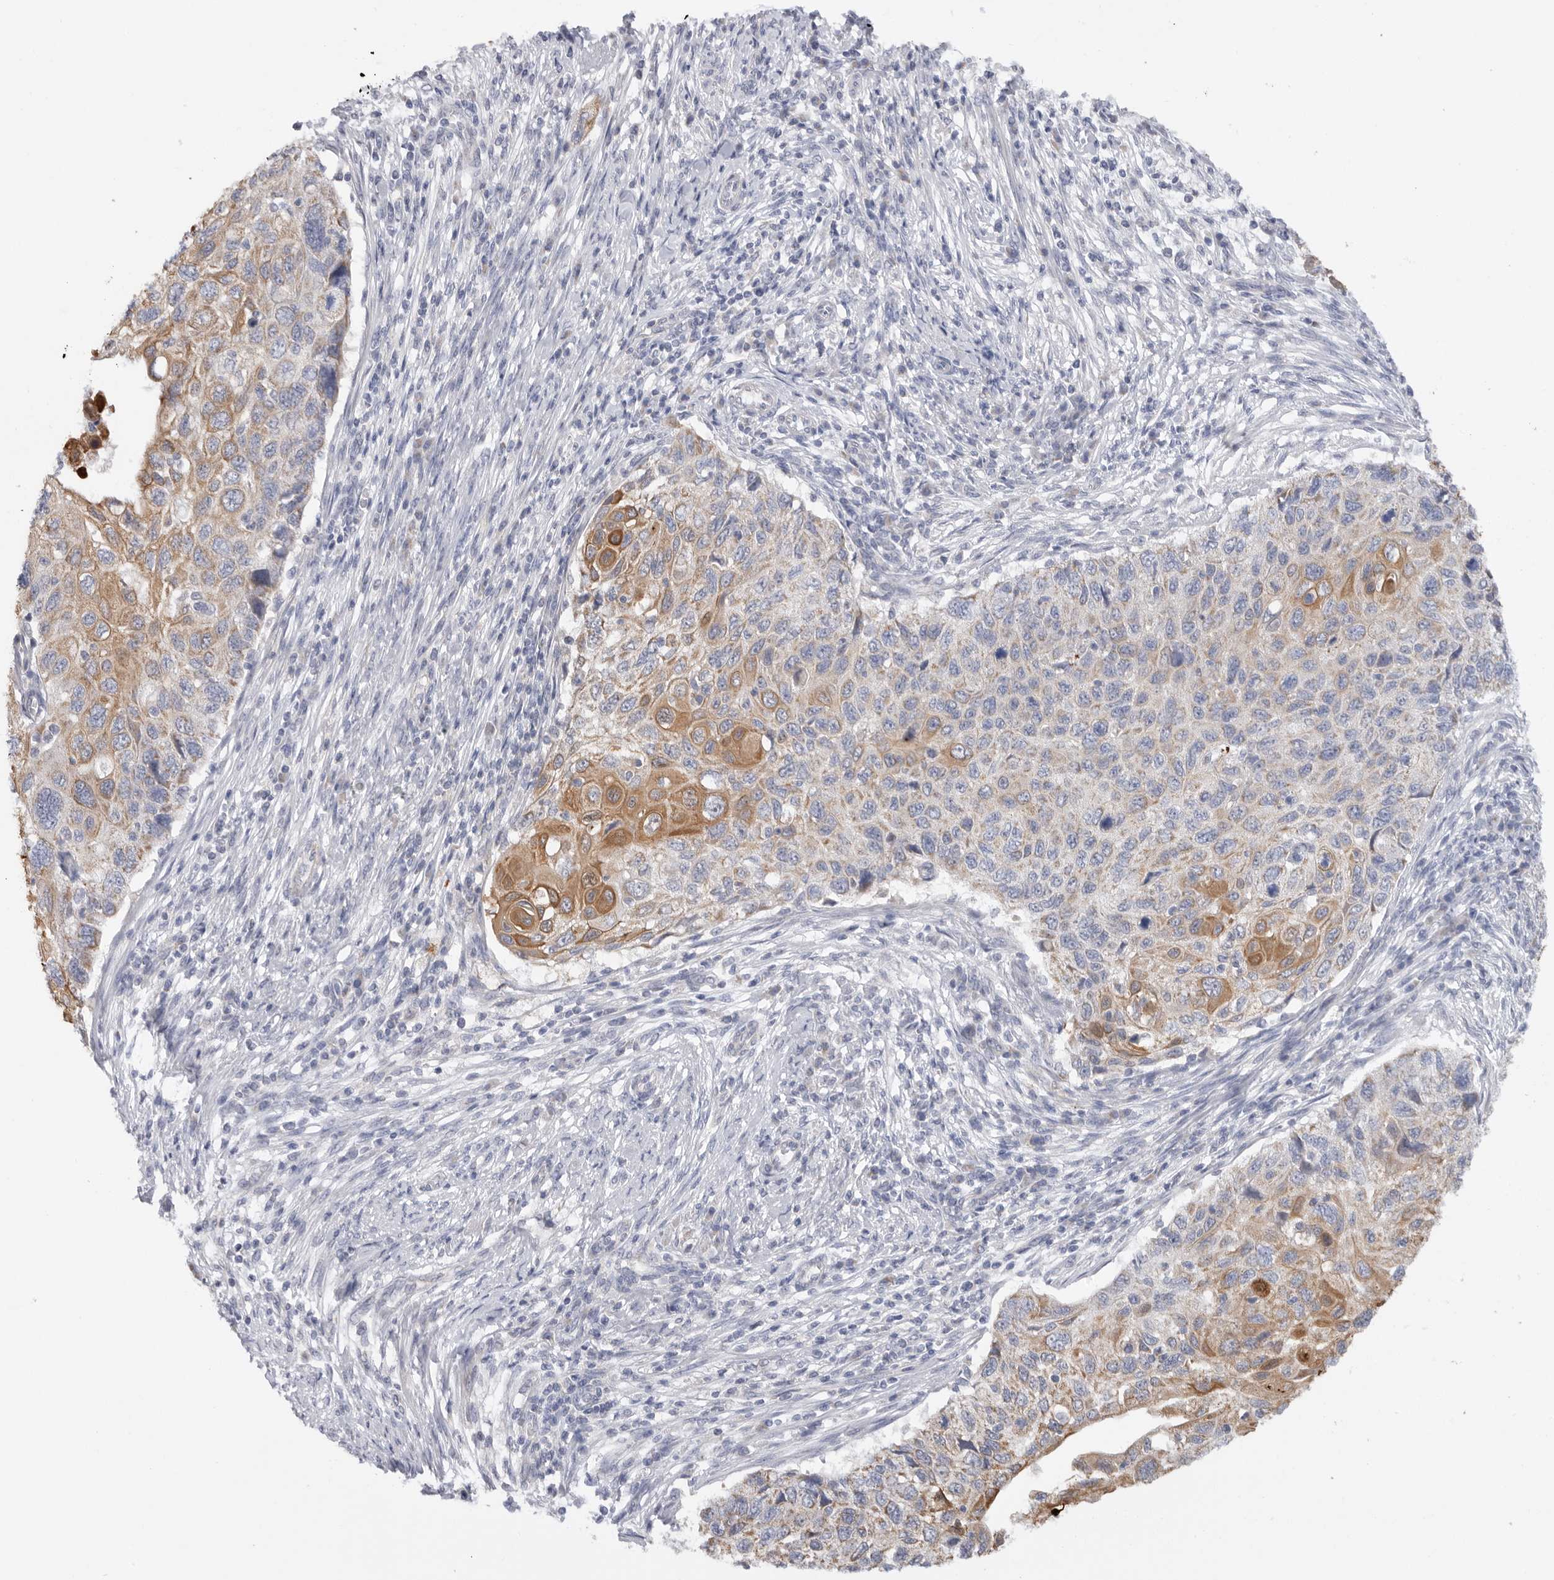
{"staining": {"intensity": "moderate", "quantity": ">75%", "location": "cytoplasmic/membranous"}, "tissue": "cervical cancer", "cell_type": "Tumor cells", "image_type": "cancer", "snomed": [{"axis": "morphology", "description": "Squamous cell carcinoma, NOS"}, {"axis": "topography", "description": "Cervix"}], "caption": "Cervical cancer stained for a protein exhibits moderate cytoplasmic/membranous positivity in tumor cells. The protein is shown in brown color, while the nuclei are stained blue.", "gene": "MTFR1L", "patient": {"sex": "female", "age": 70}}